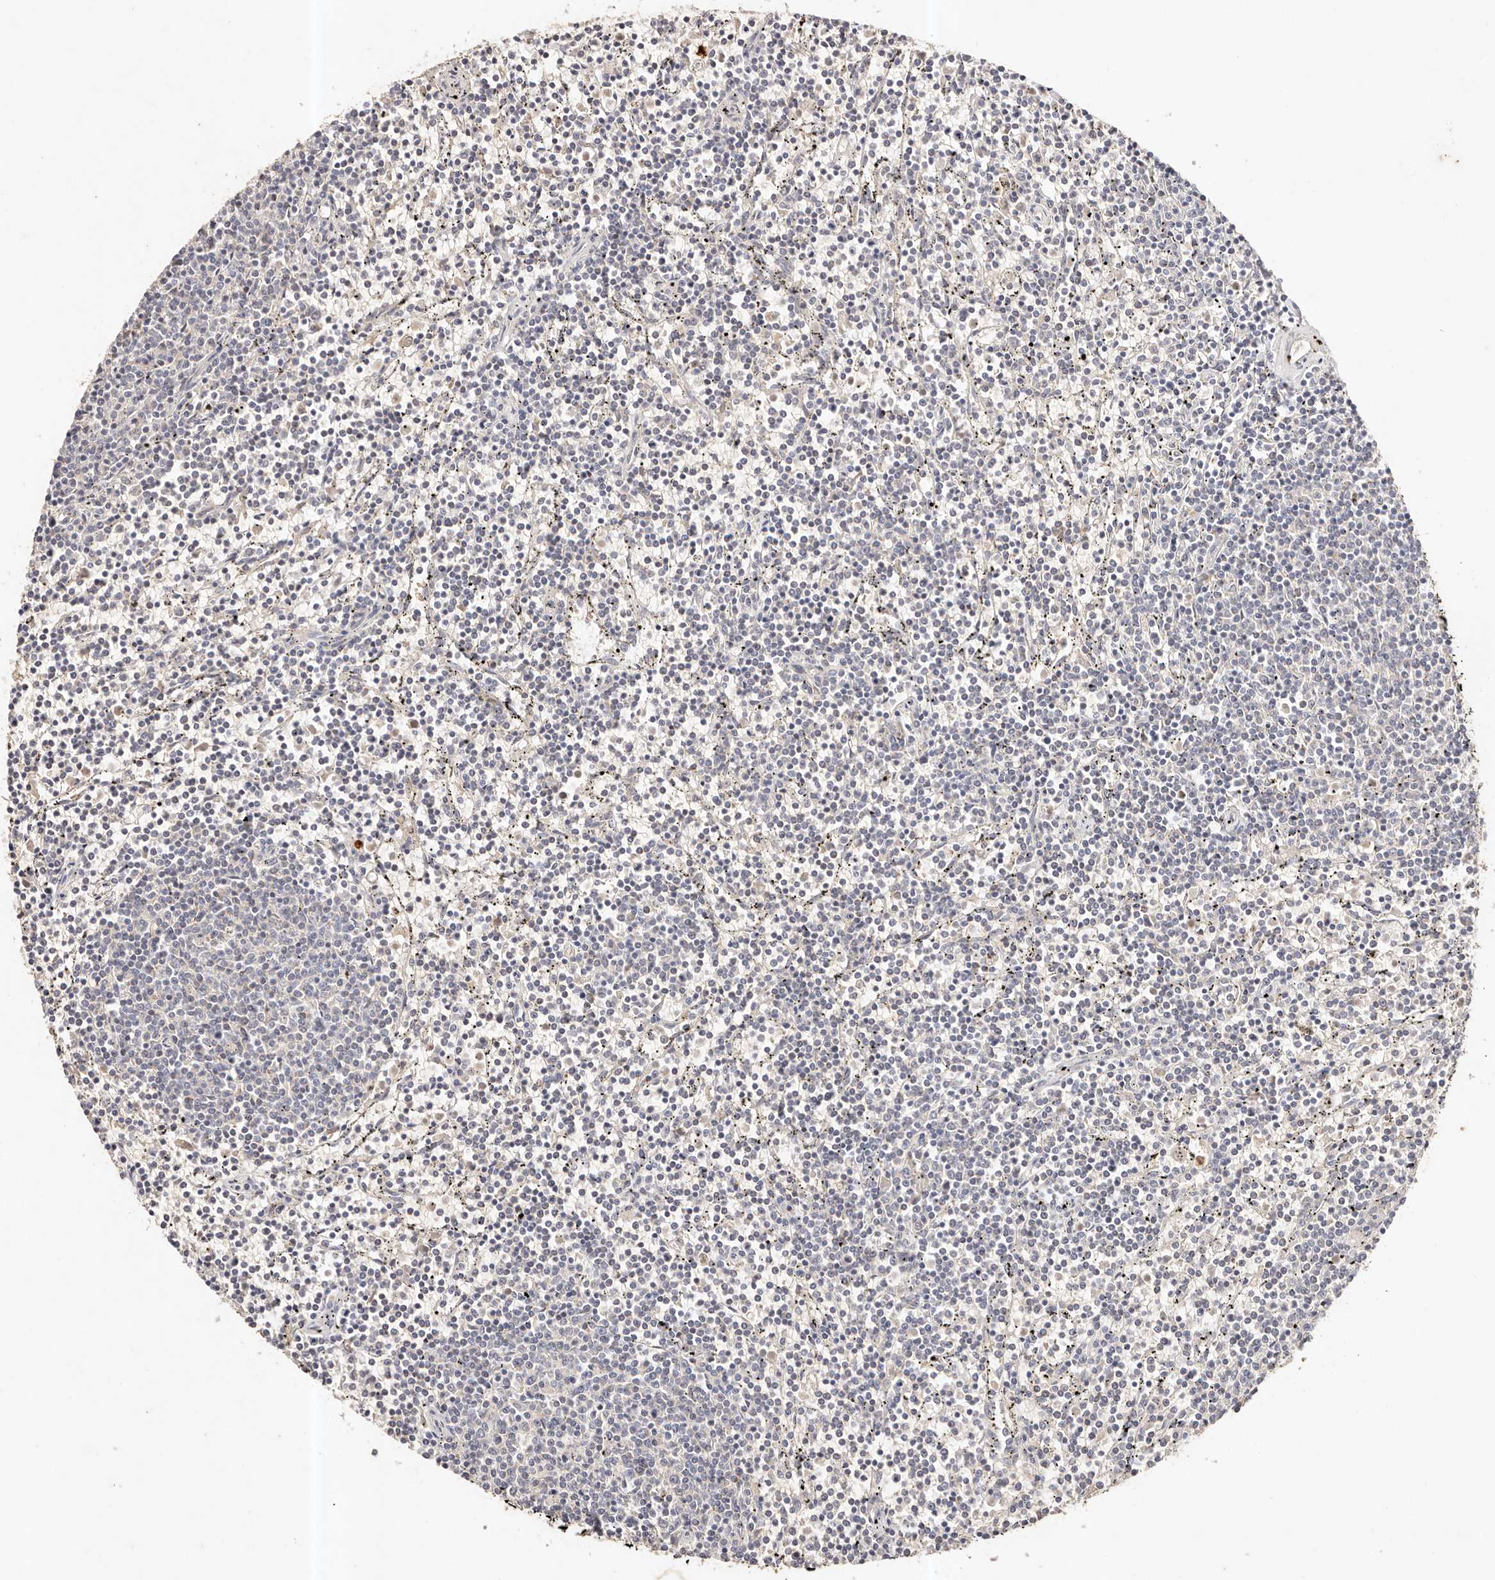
{"staining": {"intensity": "negative", "quantity": "none", "location": "none"}, "tissue": "lymphoma", "cell_type": "Tumor cells", "image_type": "cancer", "snomed": [{"axis": "morphology", "description": "Malignant lymphoma, non-Hodgkin's type, Low grade"}, {"axis": "topography", "description": "Spleen"}], "caption": "The histopathology image demonstrates no staining of tumor cells in lymphoma.", "gene": "CXADR", "patient": {"sex": "female", "age": 50}}